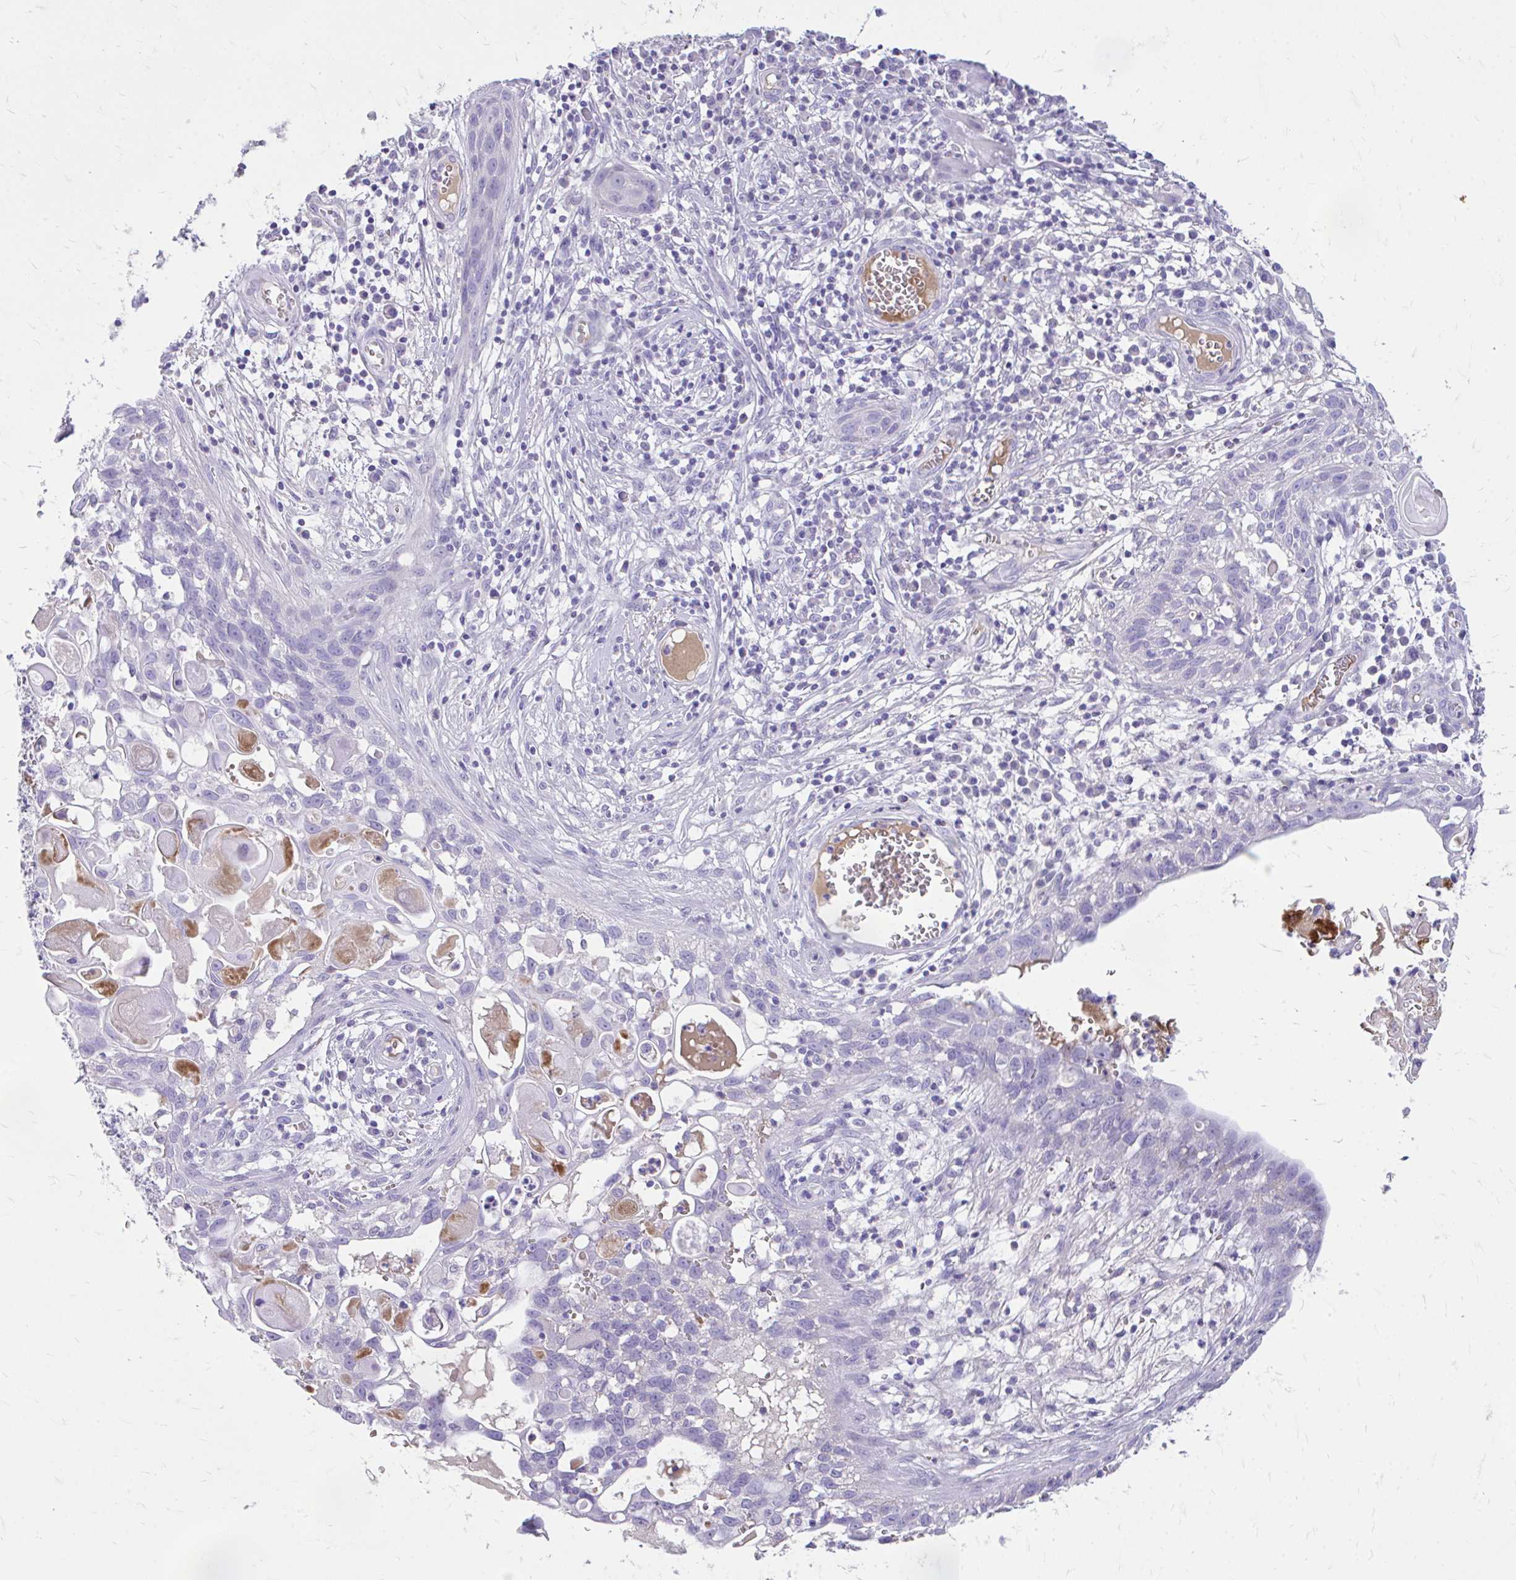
{"staining": {"intensity": "negative", "quantity": "none", "location": "none"}, "tissue": "skin cancer", "cell_type": "Tumor cells", "image_type": "cancer", "snomed": [{"axis": "morphology", "description": "Squamous cell carcinoma, NOS"}, {"axis": "topography", "description": "Skin"}, {"axis": "topography", "description": "Vulva"}], "caption": "High magnification brightfield microscopy of squamous cell carcinoma (skin) stained with DAB (brown) and counterstained with hematoxylin (blue): tumor cells show no significant expression. (DAB immunohistochemistry (IHC) visualized using brightfield microscopy, high magnification).", "gene": "CFH", "patient": {"sex": "female", "age": 83}}